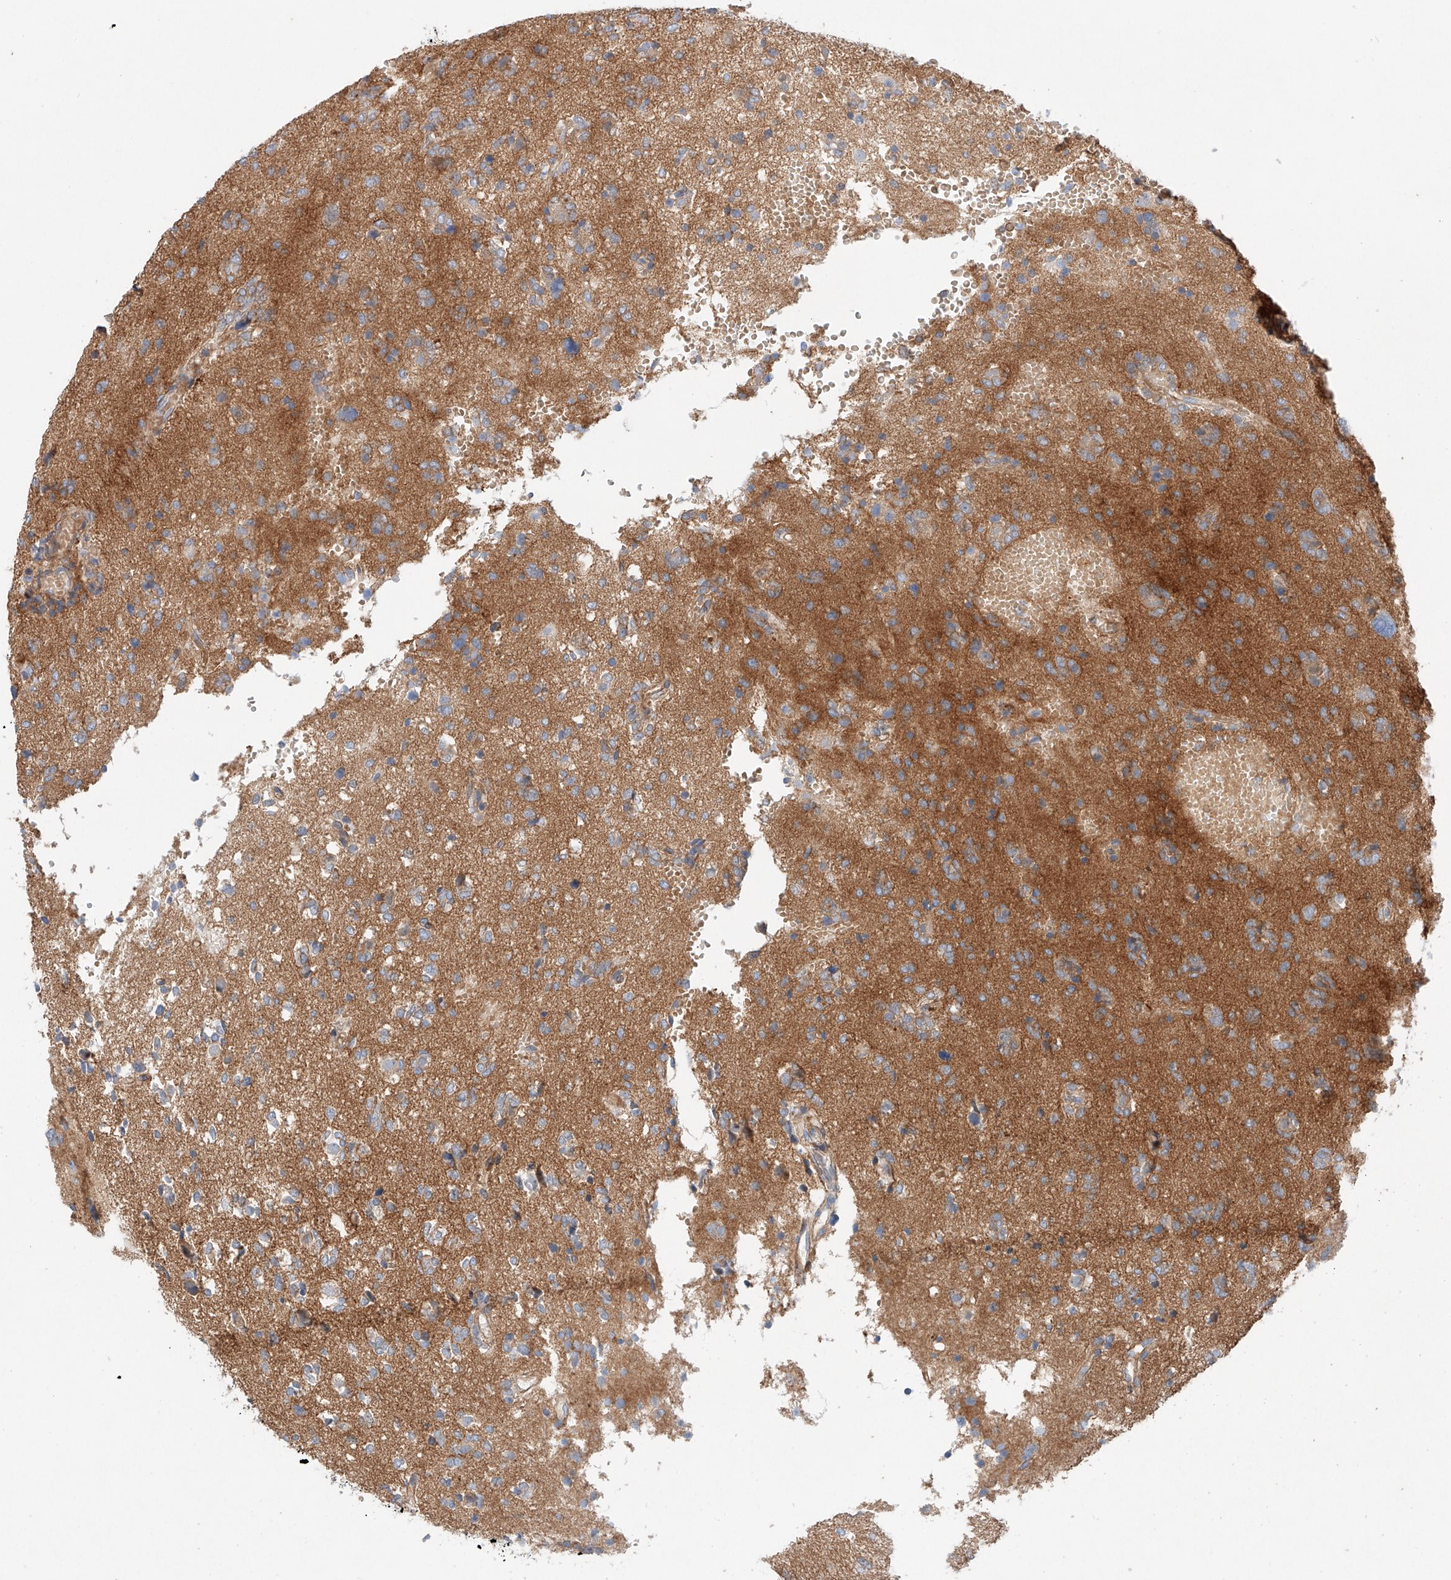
{"staining": {"intensity": "negative", "quantity": "none", "location": "none"}, "tissue": "glioma", "cell_type": "Tumor cells", "image_type": "cancer", "snomed": [{"axis": "morphology", "description": "Glioma, malignant, High grade"}, {"axis": "topography", "description": "Brain"}], "caption": "IHC micrograph of neoplastic tissue: human glioma stained with DAB (3,3'-diaminobenzidine) exhibits no significant protein staining in tumor cells.", "gene": "MINDY4", "patient": {"sex": "female", "age": 59}}